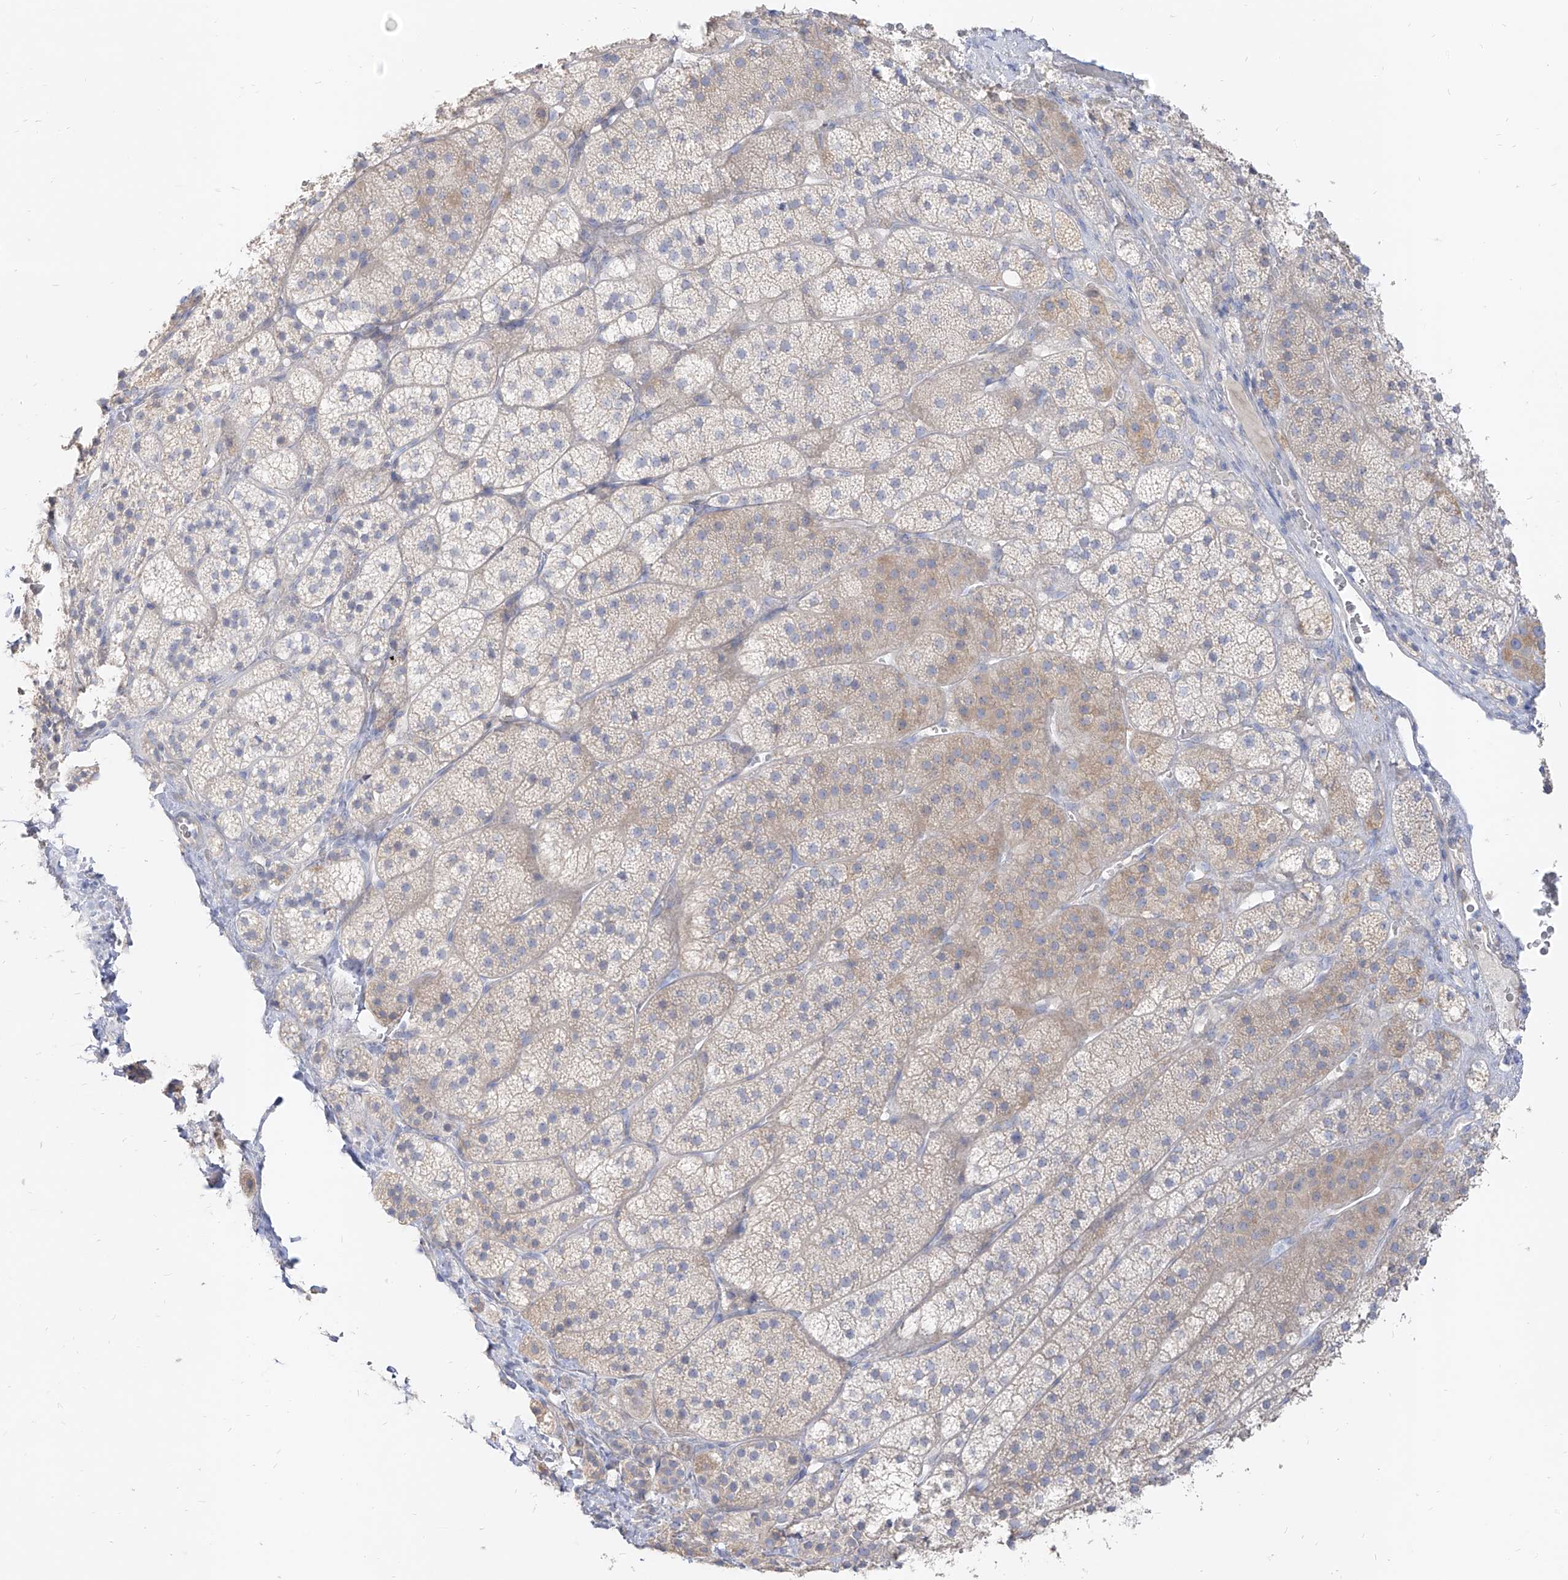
{"staining": {"intensity": "weak", "quantity": "<25%", "location": "cytoplasmic/membranous"}, "tissue": "adrenal gland", "cell_type": "Glandular cells", "image_type": "normal", "snomed": [{"axis": "morphology", "description": "Normal tissue, NOS"}, {"axis": "topography", "description": "Adrenal gland"}], "caption": "Immunohistochemistry (IHC) histopathology image of normal adrenal gland: human adrenal gland stained with DAB shows no significant protein expression in glandular cells.", "gene": "RBFOX3", "patient": {"sex": "female", "age": 44}}